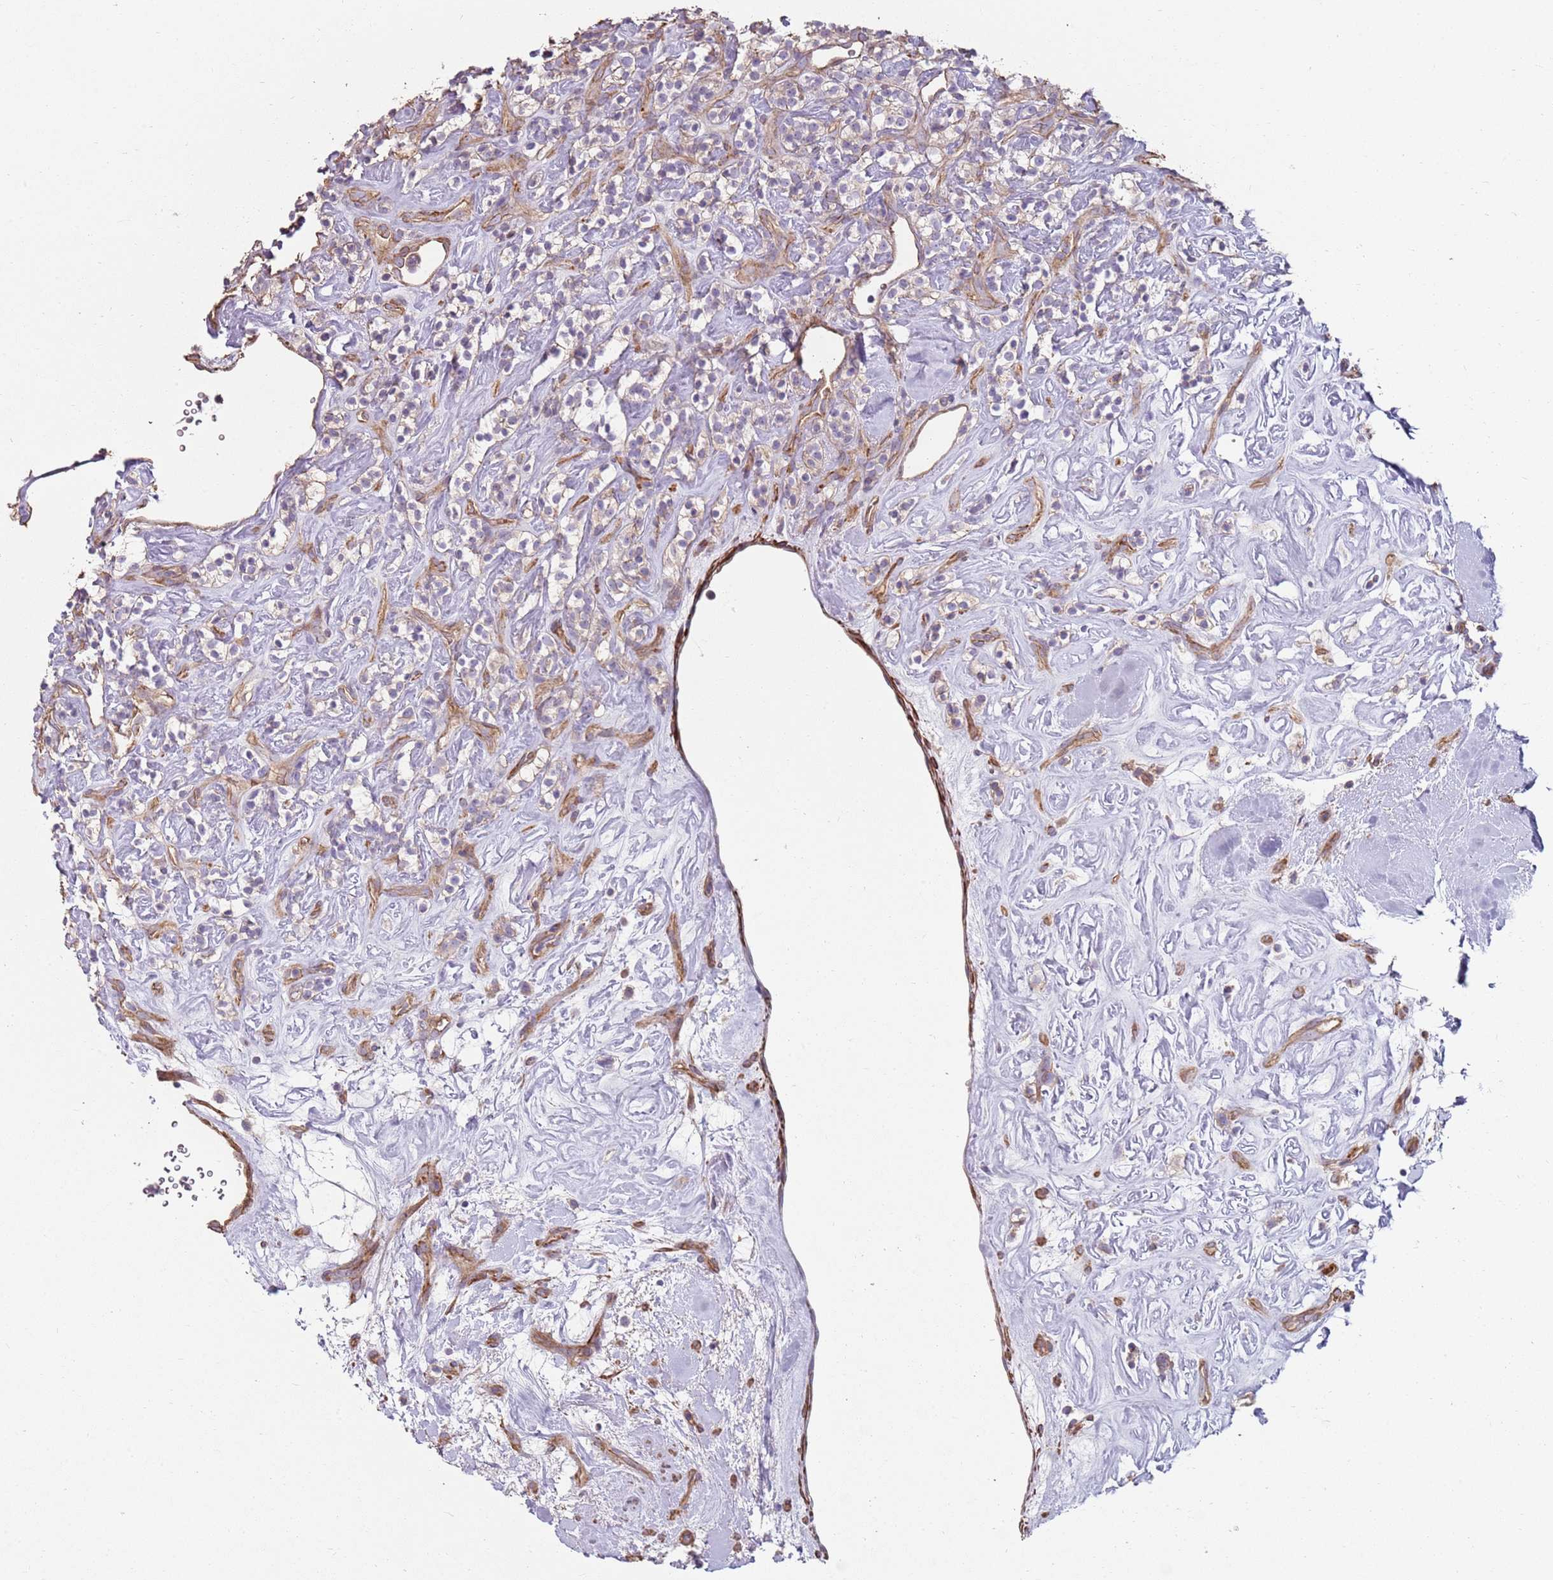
{"staining": {"intensity": "negative", "quantity": "none", "location": "none"}, "tissue": "renal cancer", "cell_type": "Tumor cells", "image_type": "cancer", "snomed": [{"axis": "morphology", "description": "Adenocarcinoma, NOS"}, {"axis": "topography", "description": "Kidney"}], "caption": "DAB immunohistochemical staining of human renal adenocarcinoma shows no significant expression in tumor cells.", "gene": "PHLPP2", "patient": {"sex": "male", "age": 77}}